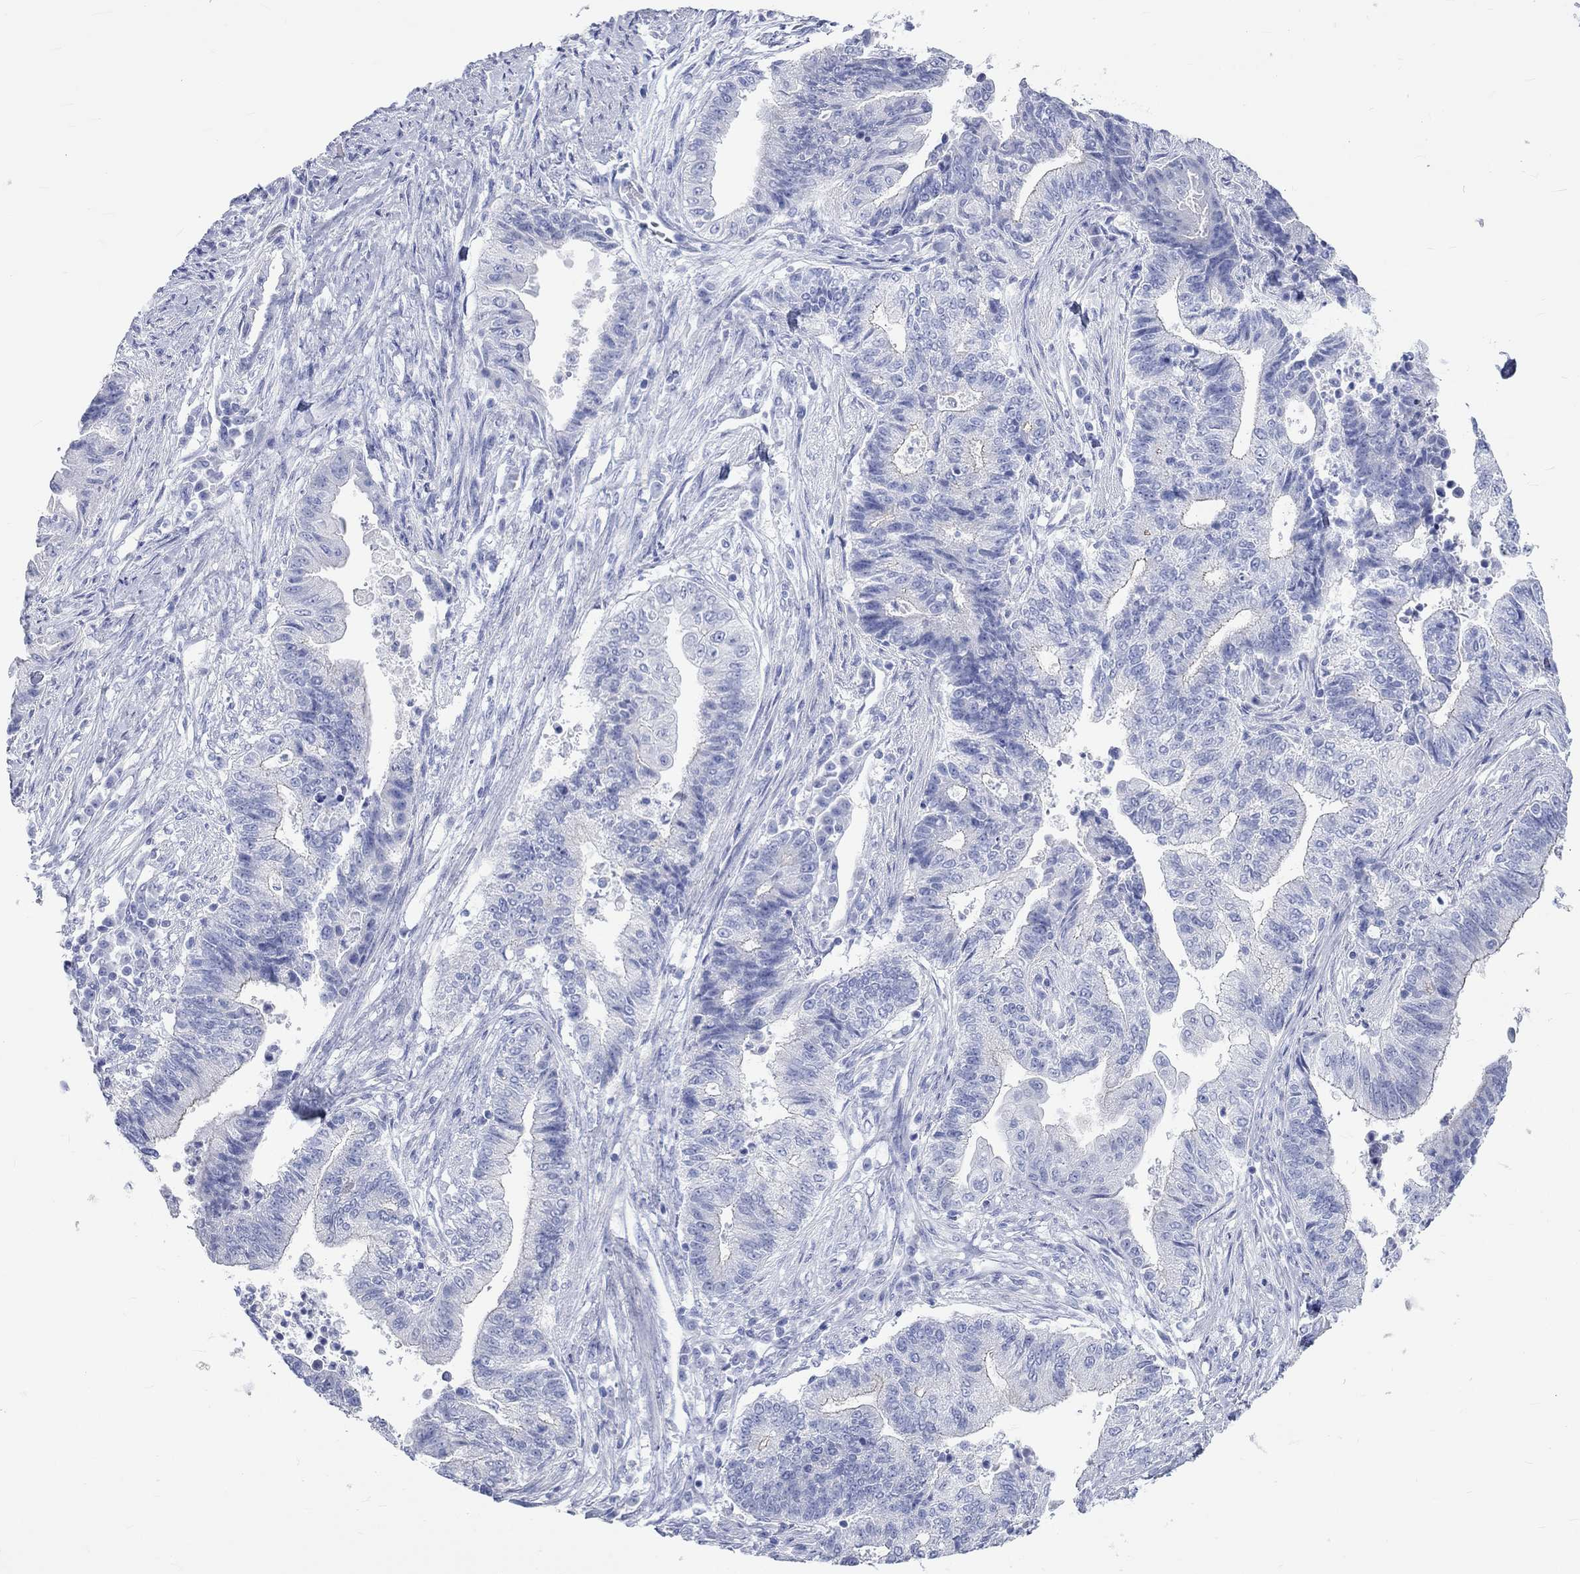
{"staining": {"intensity": "negative", "quantity": "none", "location": "none"}, "tissue": "endometrial cancer", "cell_type": "Tumor cells", "image_type": "cancer", "snomed": [{"axis": "morphology", "description": "Adenocarcinoma, NOS"}, {"axis": "topography", "description": "Uterus"}, {"axis": "topography", "description": "Endometrium"}], "caption": "An immunohistochemistry (IHC) photomicrograph of adenocarcinoma (endometrial) is shown. There is no staining in tumor cells of adenocarcinoma (endometrial).", "gene": "SPATA9", "patient": {"sex": "female", "age": 54}}